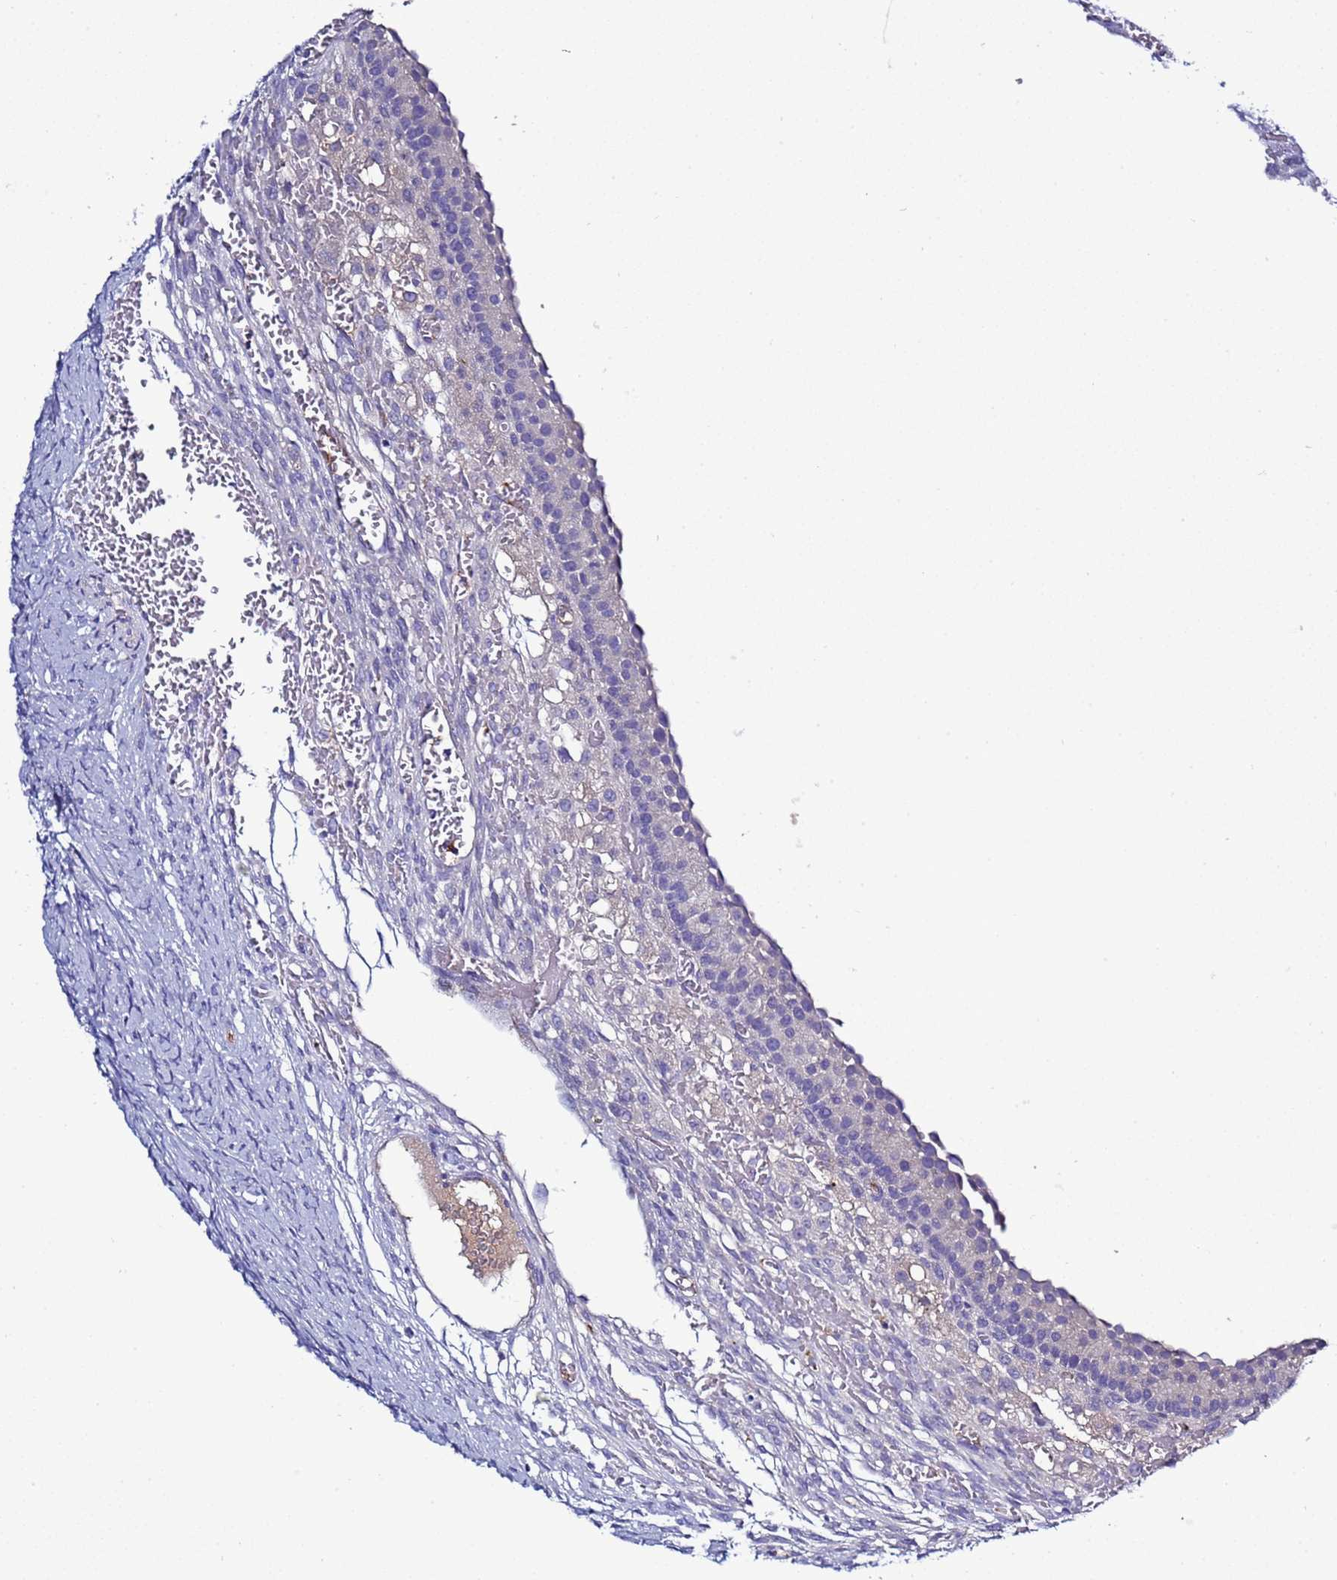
{"staining": {"intensity": "negative", "quantity": "none", "location": "none"}, "tissue": "ovary", "cell_type": "Follicle cells", "image_type": "normal", "snomed": [{"axis": "morphology", "description": "Normal tissue, NOS"}, {"axis": "topography", "description": "Ovary"}], "caption": "DAB immunohistochemical staining of normal ovary demonstrates no significant expression in follicle cells. The staining is performed using DAB (3,3'-diaminobenzidine) brown chromogen with nuclei counter-stained in using hematoxylin.", "gene": "C4orf46", "patient": {"sex": "female", "age": 39}}